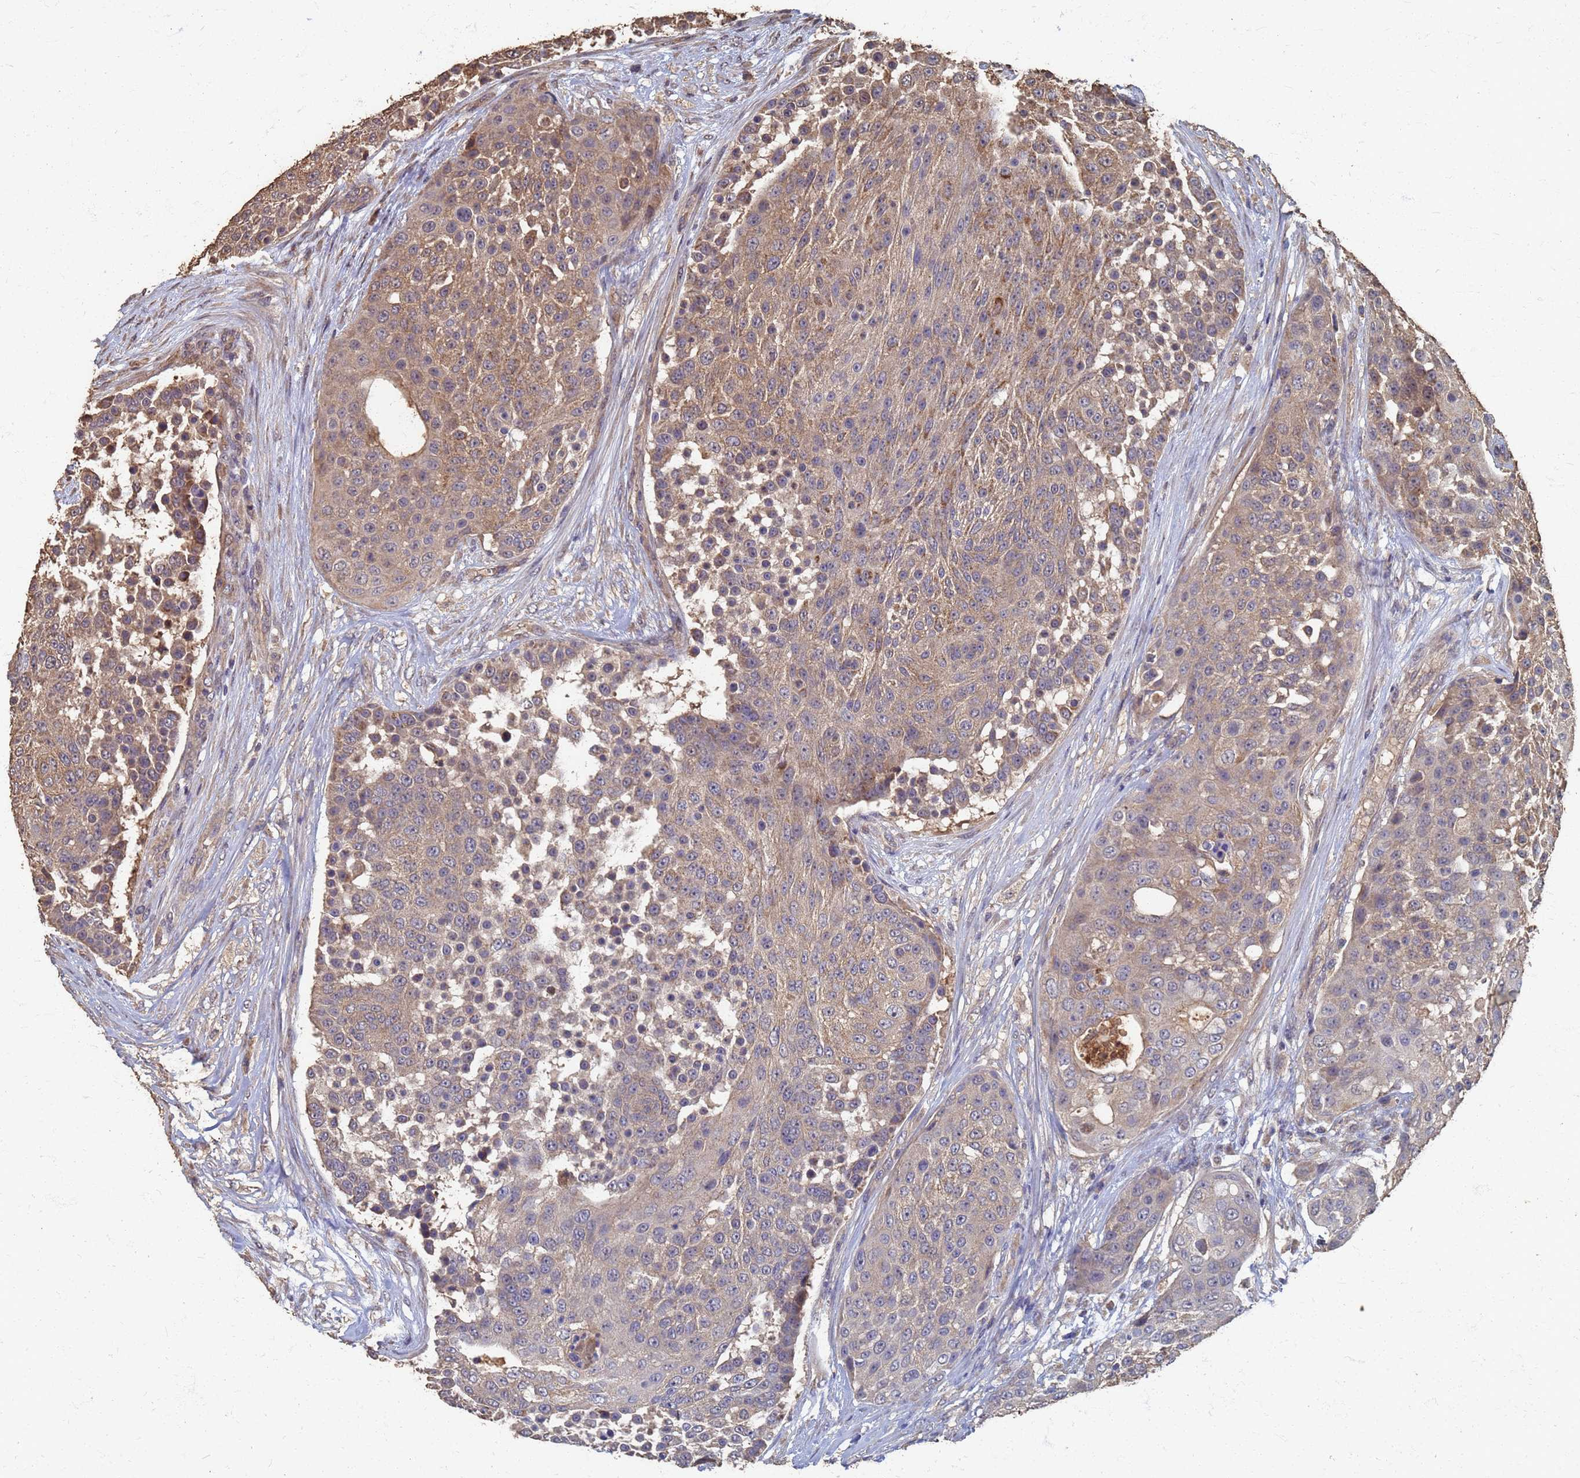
{"staining": {"intensity": "moderate", "quantity": "25%-75%", "location": "cytoplasmic/membranous"}, "tissue": "urothelial cancer", "cell_type": "Tumor cells", "image_type": "cancer", "snomed": [{"axis": "morphology", "description": "Urothelial carcinoma, High grade"}, {"axis": "topography", "description": "Urinary bladder"}], "caption": "A high-resolution histopathology image shows immunohistochemistry (IHC) staining of urothelial cancer, which displays moderate cytoplasmic/membranous positivity in approximately 25%-75% of tumor cells.", "gene": "DPH5", "patient": {"sex": "female", "age": 63}}